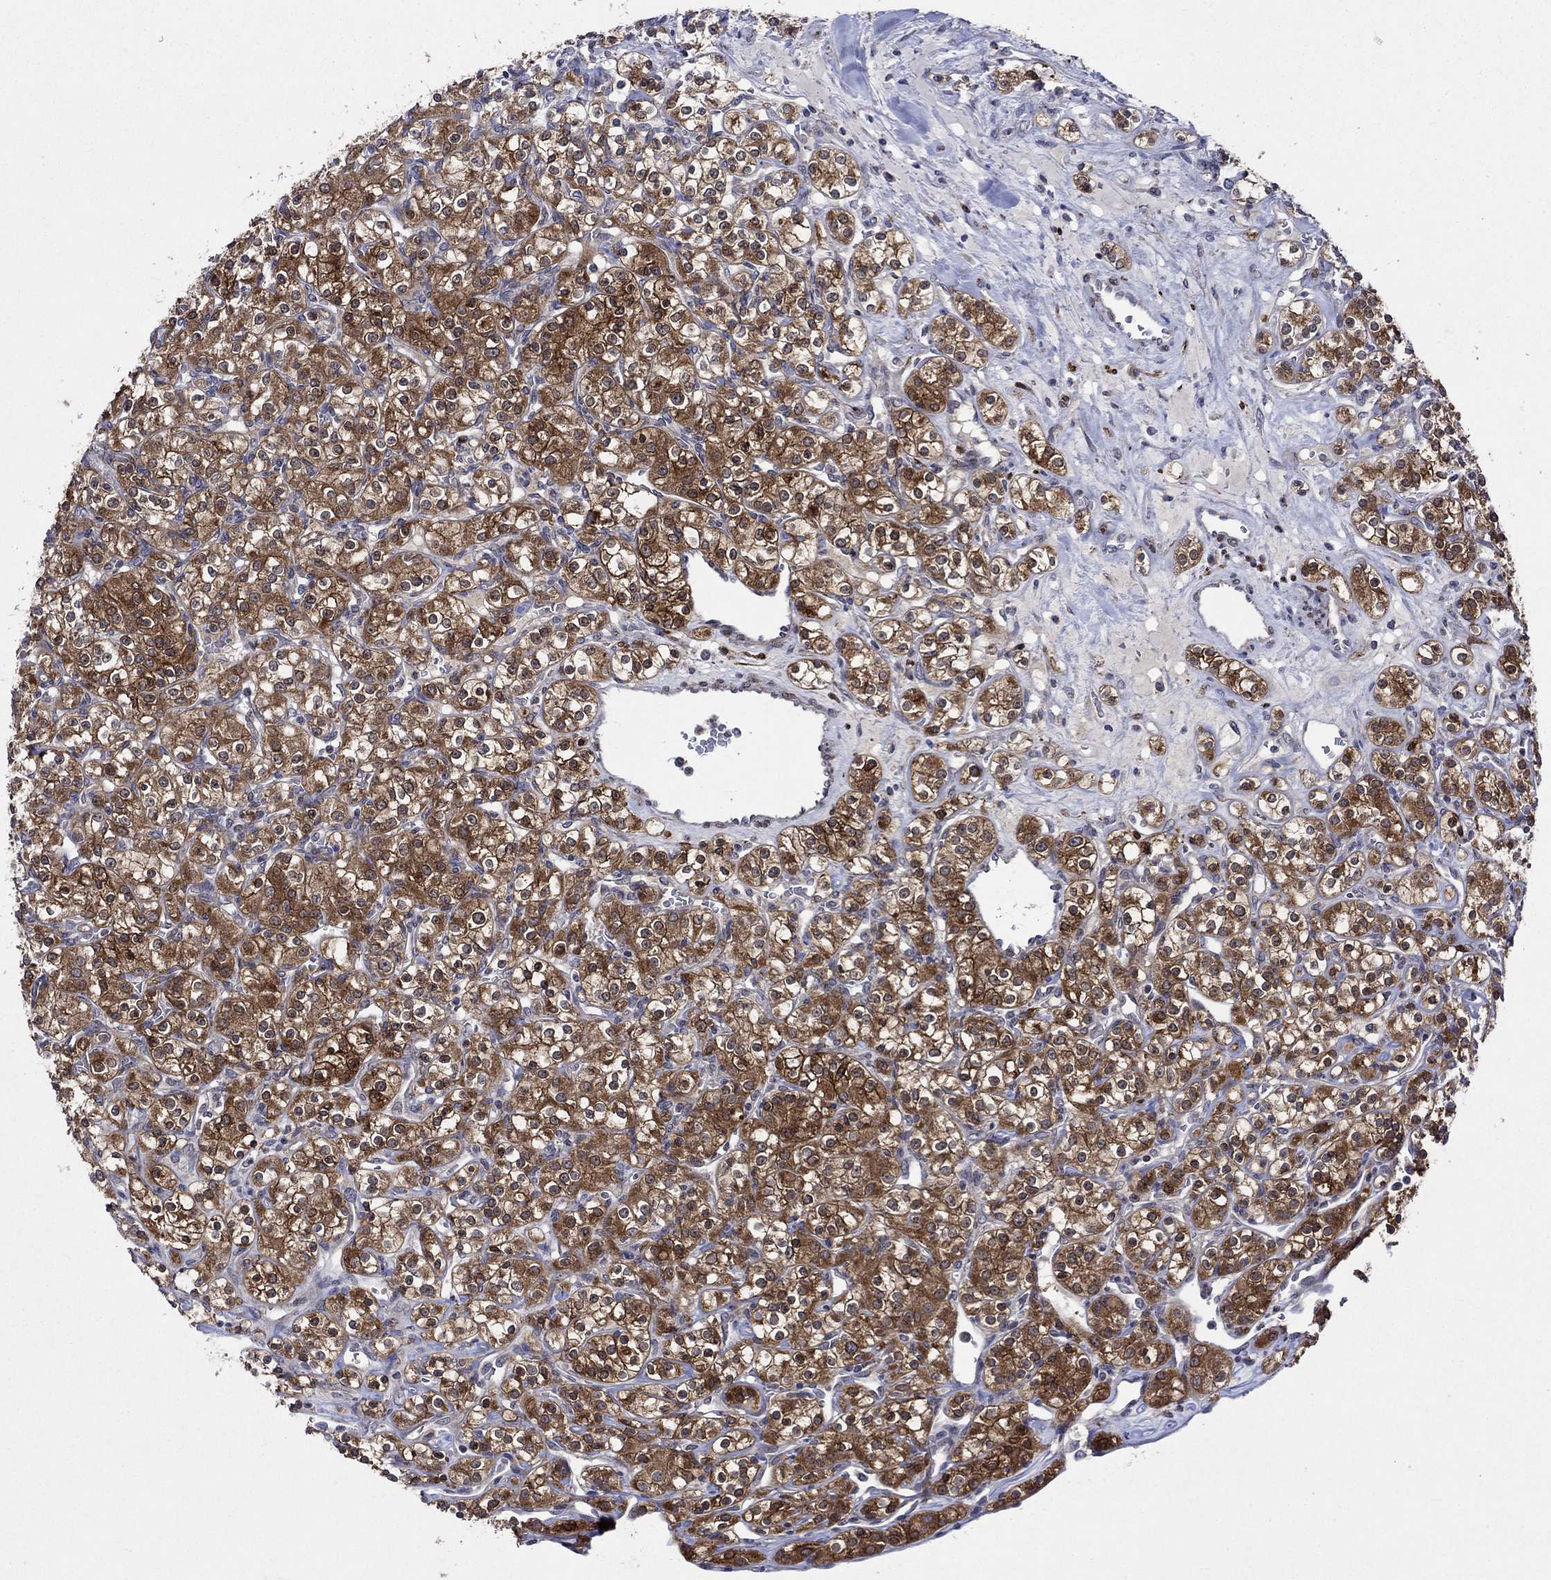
{"staining": {"intensity": "strong", "quantity": "25%-75%", "location": "cytoplasmic/membranous"}, "tissue": "renal cancer", "cell_type": "Tumor cells", "image_type": "cancer", "snomed": [{"axis": "morphology", "description": "Adenocarcinoma, NOS"}, {"axis": "topography", "description": "Kidney"}], "caption": "The image exhibits a brown stain indicating the presence of a protein in the cytoplasmic/membranous of tumor cells in adenocarcinoma (renal).", "gene": "CRYAB", "patient": {"sex": "male", "age": 77}}